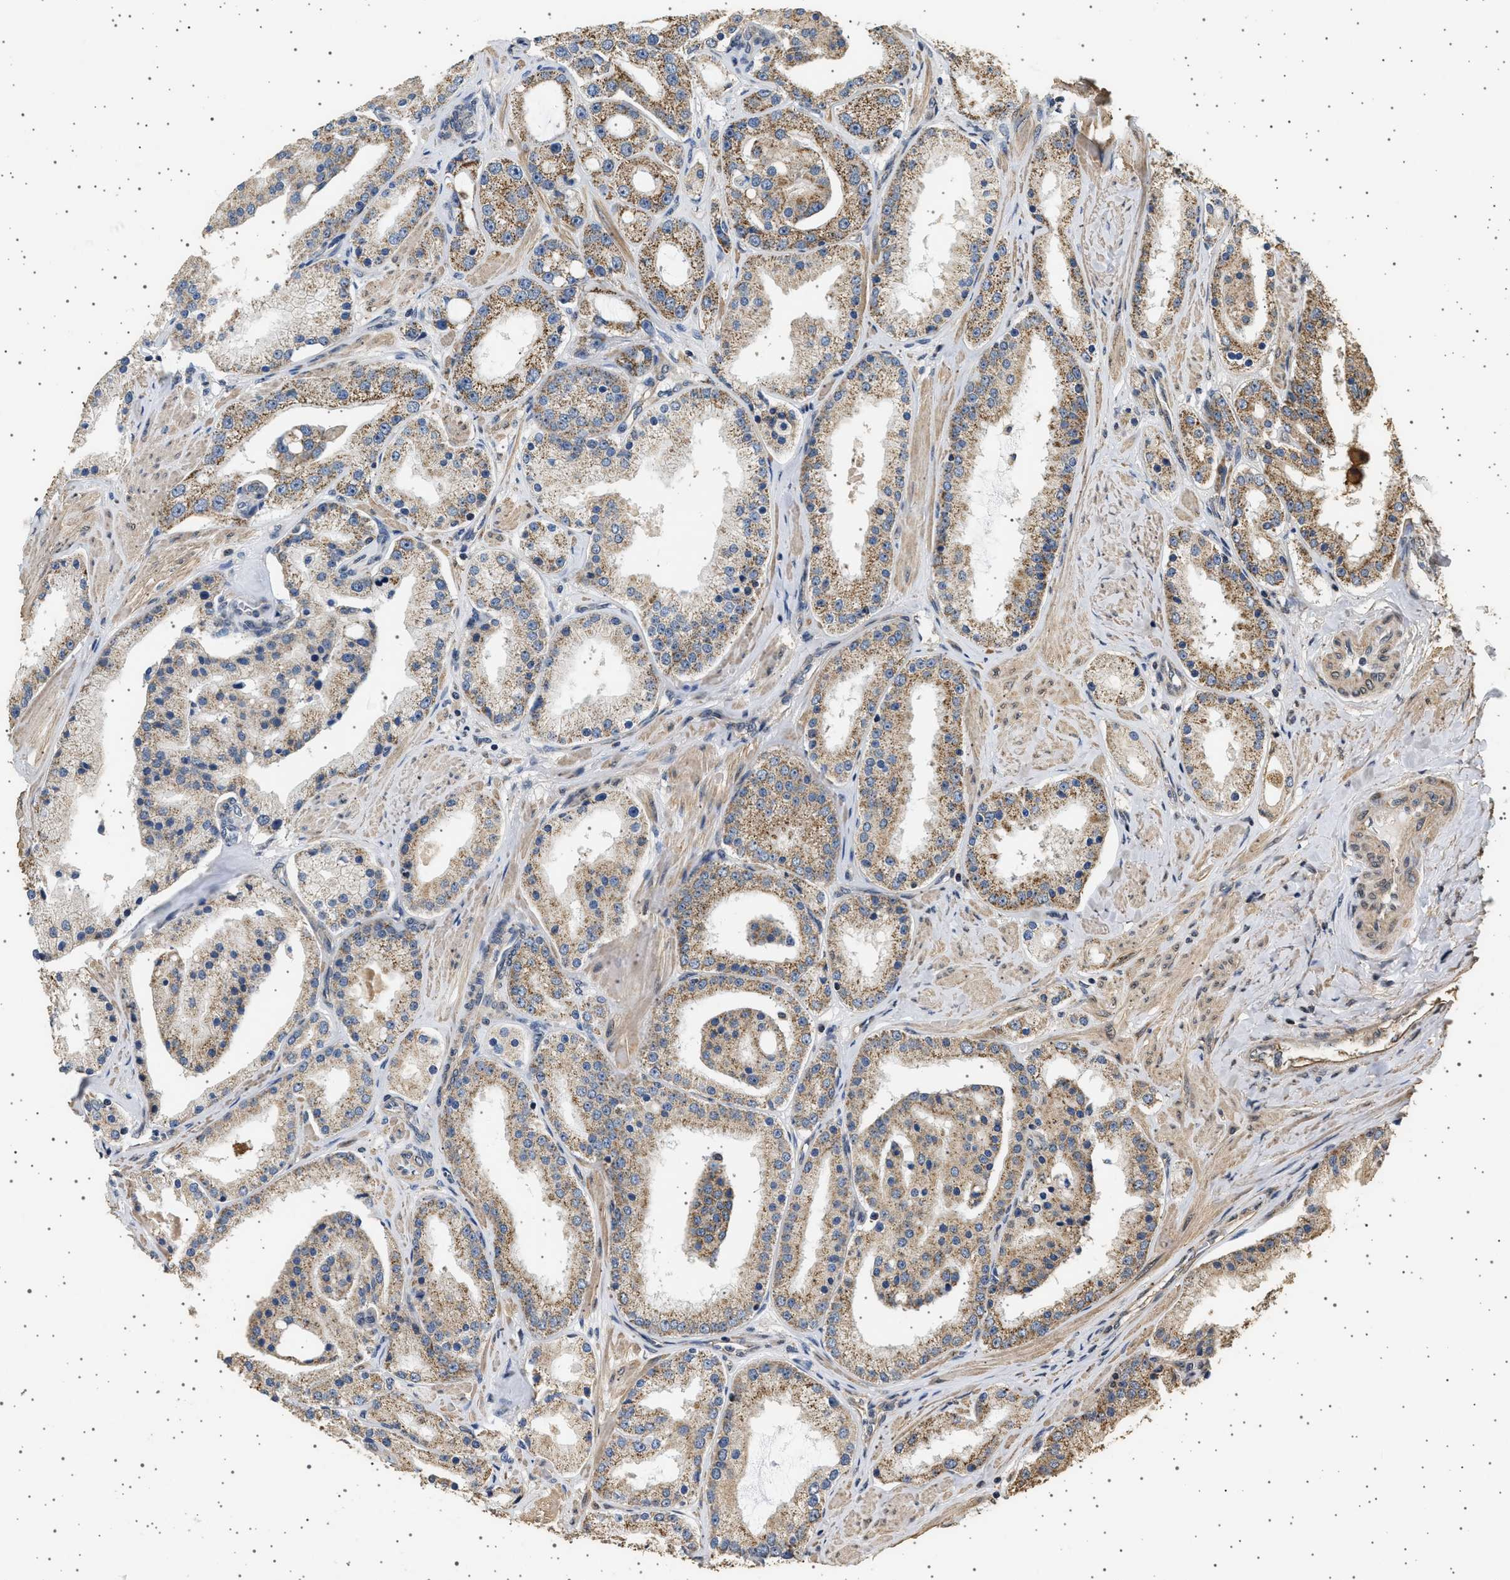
{"staining": {"intensity": "moderate", "quantity": ">75%", "location": "cytoplasmic/membranous"}, "tissue": "prostate cancer", "cell_type": "Tumor cells", "image_type": "cancer", "snomed": [{"axis": "morphology", "description": "Adenocarcinoma, Low grade"}, {"axis": "topography", "description": "Prostate"}], "caption": "IHC of human prostate low-grade adenocarcinoma shows medium levels of moderate cytoplasmic/membranous staining in about >75% of tumor cells.", "gene": "KCNA4", "patient": {"sex": "male", "age": 63}}